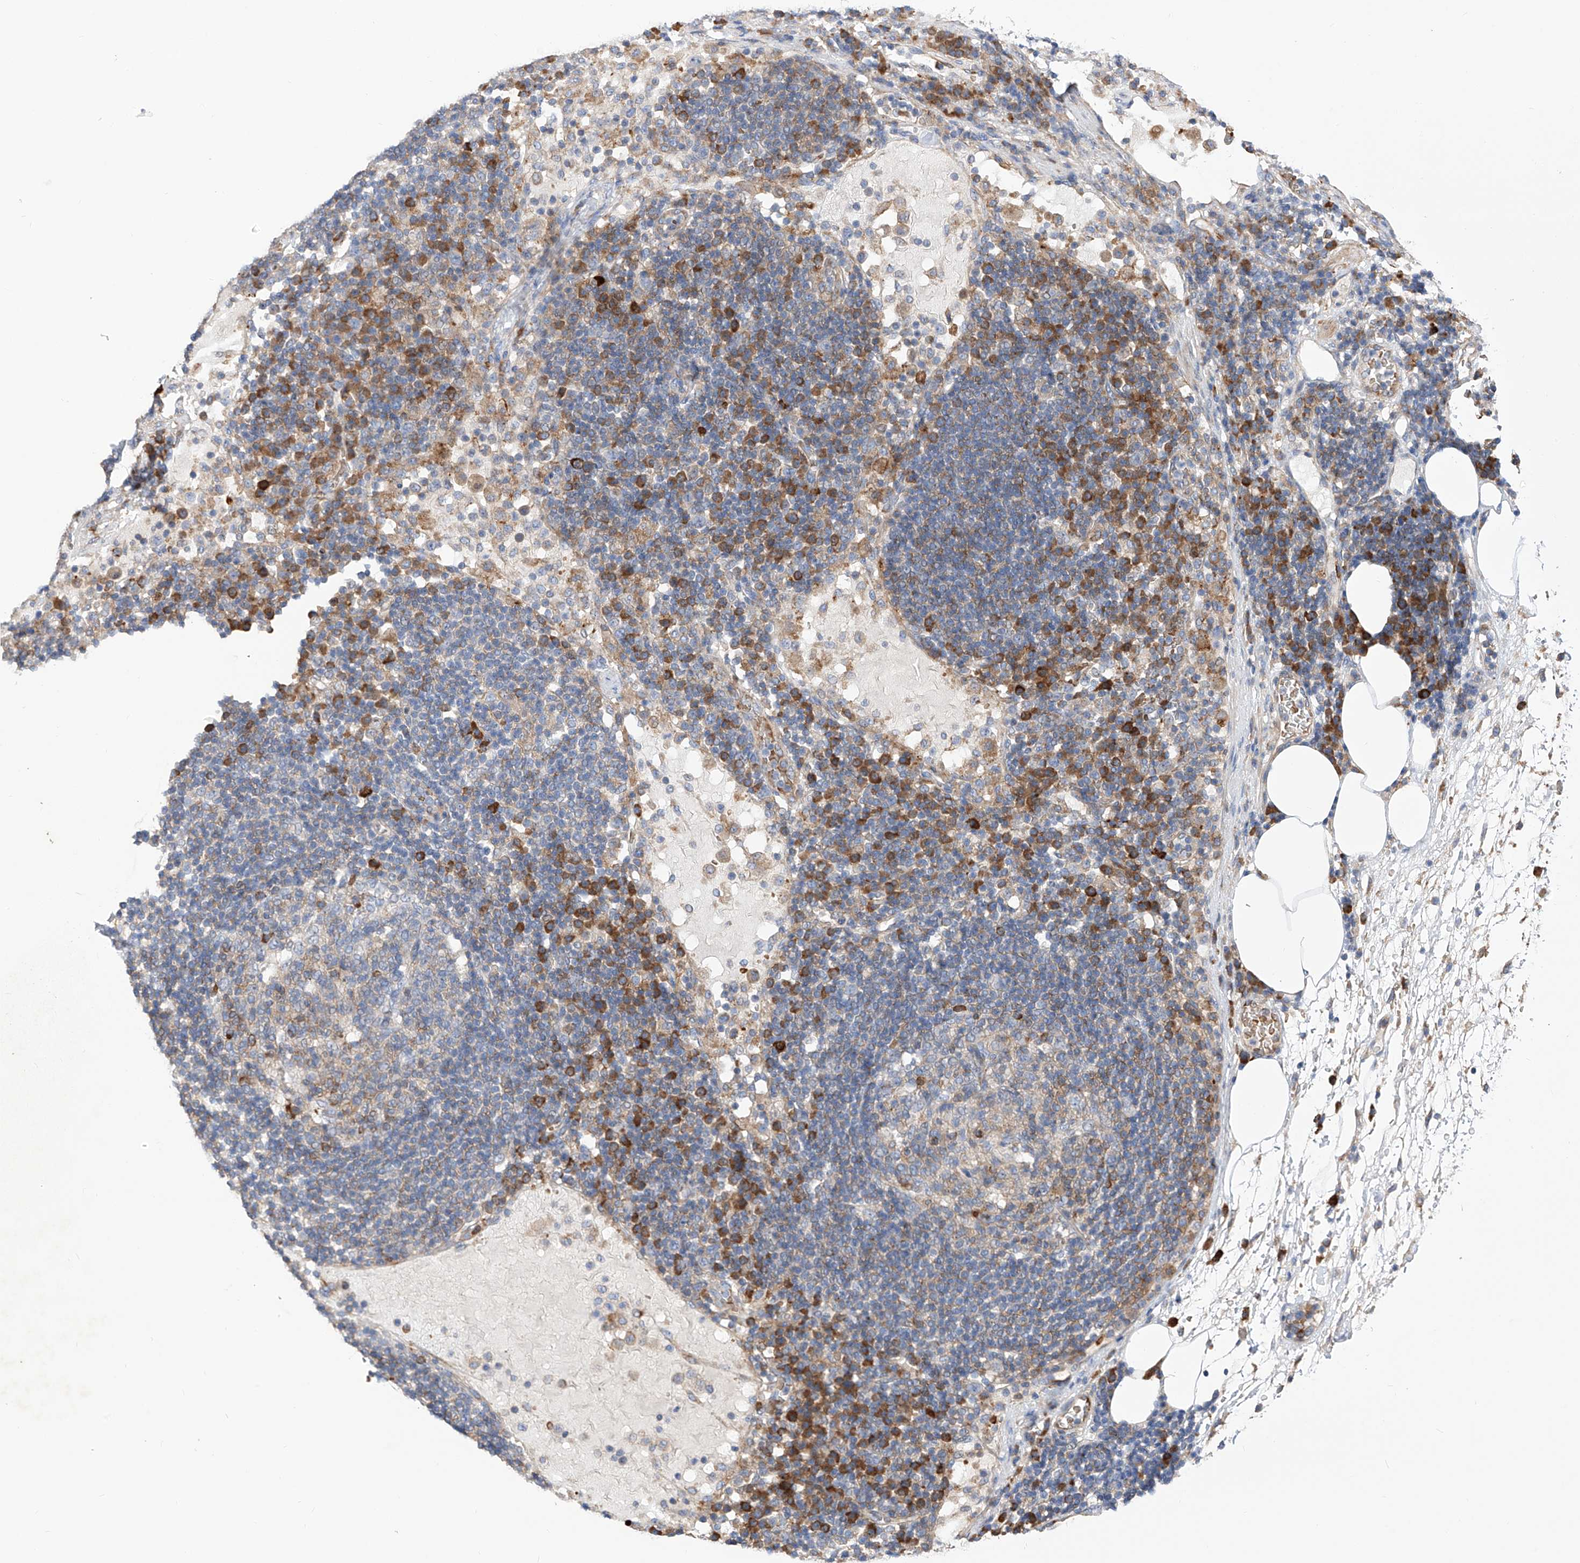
{"staining": {"intensity": "weak", "quantity": "25%-75%", "location": "cytoplasmic/membranous"}, "tissue": "lymph node", "cell_type": "Germinal center cells", "image_type": "normal", "snomed": [{"axis": "morphology", "description": "Normal tissue, NOS"}, {"axis": "topography", "description": "Lymph node"}], "caption": "A brown stain highlights weak cytoplasmic/membranous staining of a protein in germinal center cells of normal human lymph node.", "gene": "NFATC4", "patient": {"sex": "female", "age": 53}}